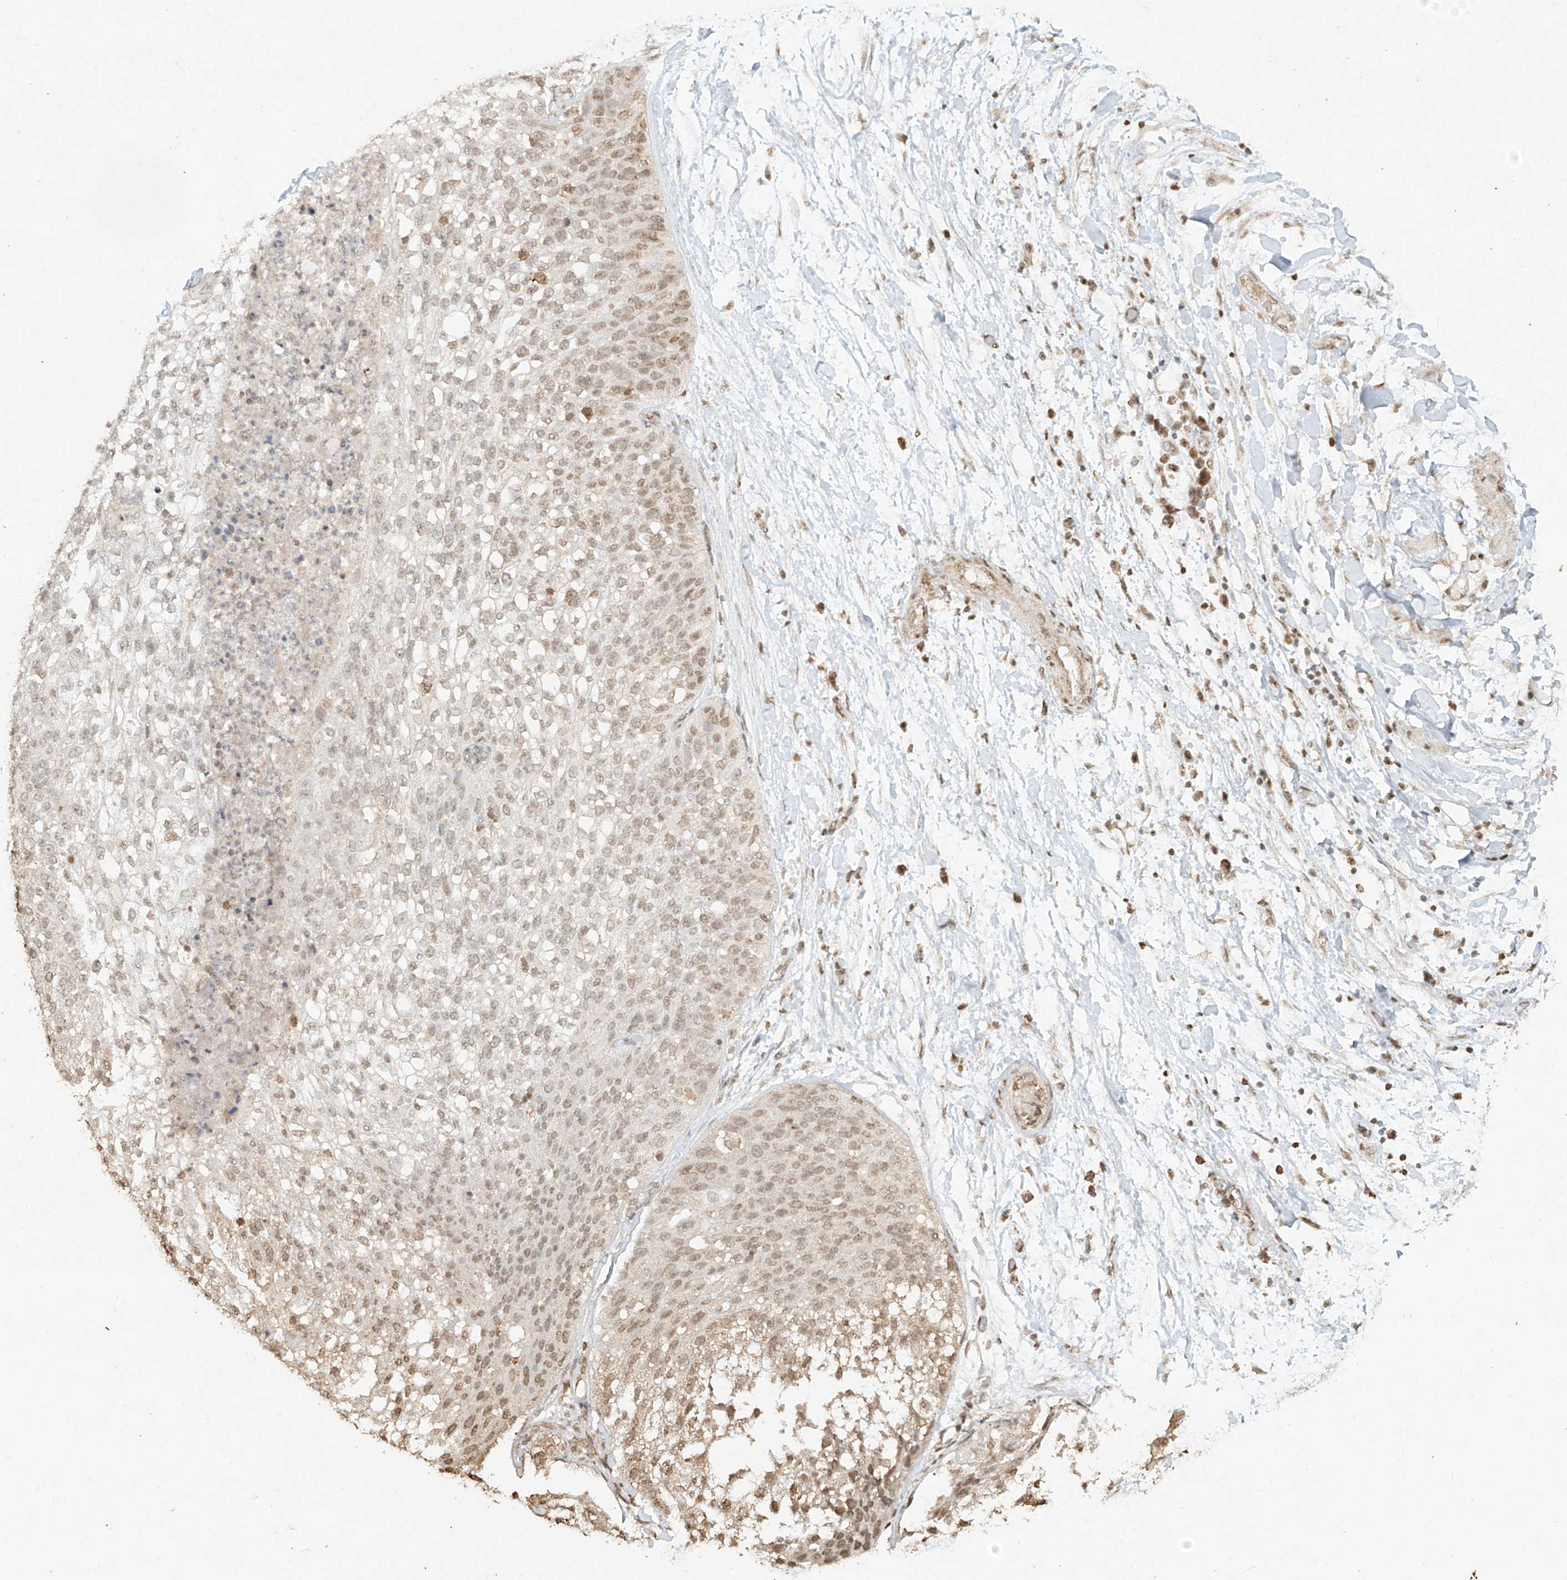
{"staining": {"intensity": "weak", "quantity": ">75%", "location": "nuclear"}, "tissue": "lung cancer", "cell_type": "Tumor cells", "image_type": "cancer", "snomed": [{"axis": "morphology", "description": "Inflammation, NOS"}, {"axis": "morphology", "description": "Squamous cell carcinoma, NOS"}, {"axis": "topography", "description": "Lymph node"}, {"axis": "topography", "description": "Soft tissue"}, {"axis": "topography", "description": "Lung"}], "caption": "Immunohistochemical staining of human lung cancer demonstrates low levels of weak nuclear protein expression in approximately >75% of tumor cells.", "gene": "TIGAR", "patient": {"sex": "male", "age": 66}}